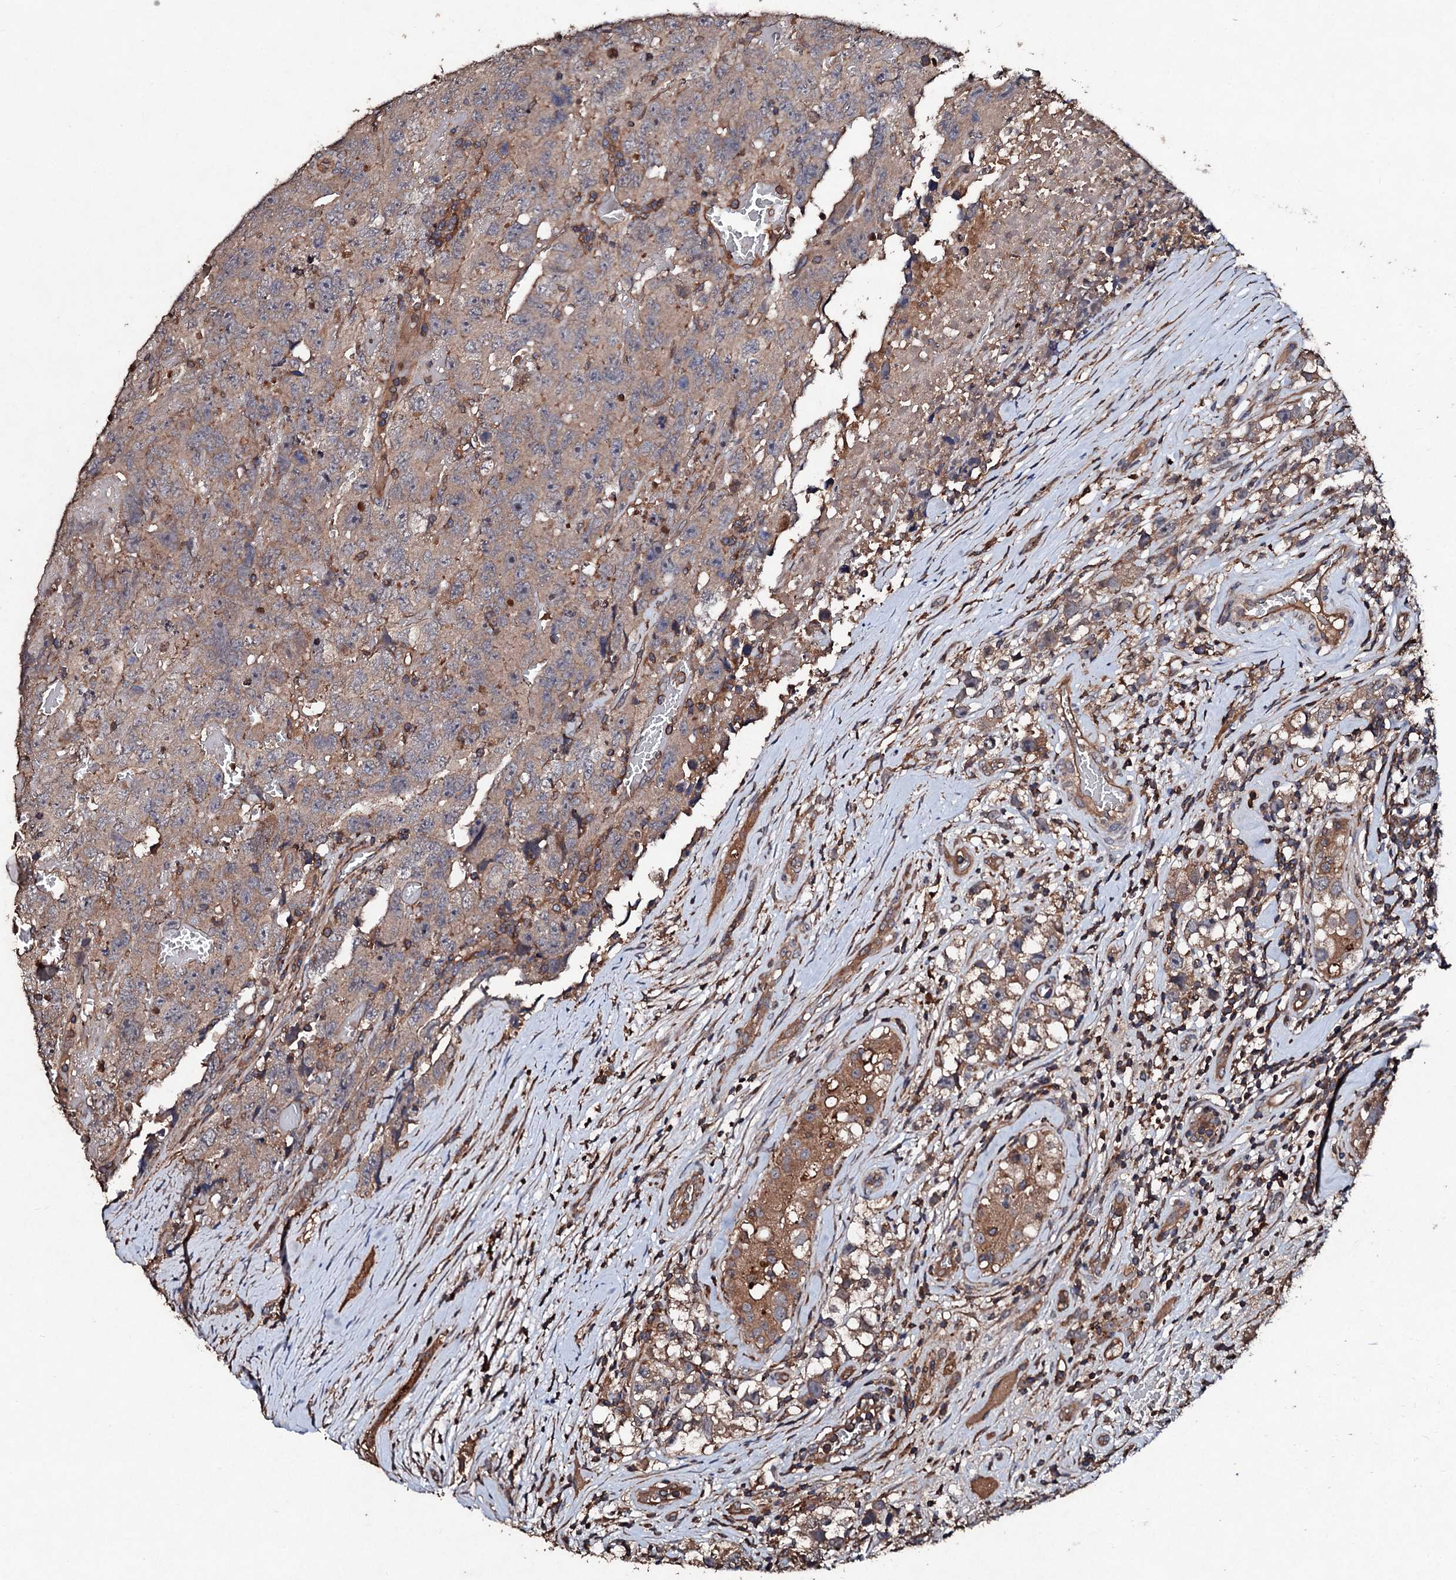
{"staining": {"intensity": "weak", "quantity": "25%-75%", "location": "cytoplasmic/membranous"}, "tissue": "testis cancer", "cell_type": "Tumor cells", "image_type": "cancer", "snomed": [{"axis": "morphology", "description": "Carcinoma, Embryonal, NOS"}, {"axis": "topography", "description": "Testis"}], "caption": "A brown stain shows weak cytoplasmic/membranous expression of a protein in testis cancer tumor cells. (Stains: DAB in brown, nuclei in blue, Microscopy: brightfield microscopy at high magnification).", "gene": "KERA", "patient": {"sex": "male", "age": 45}}